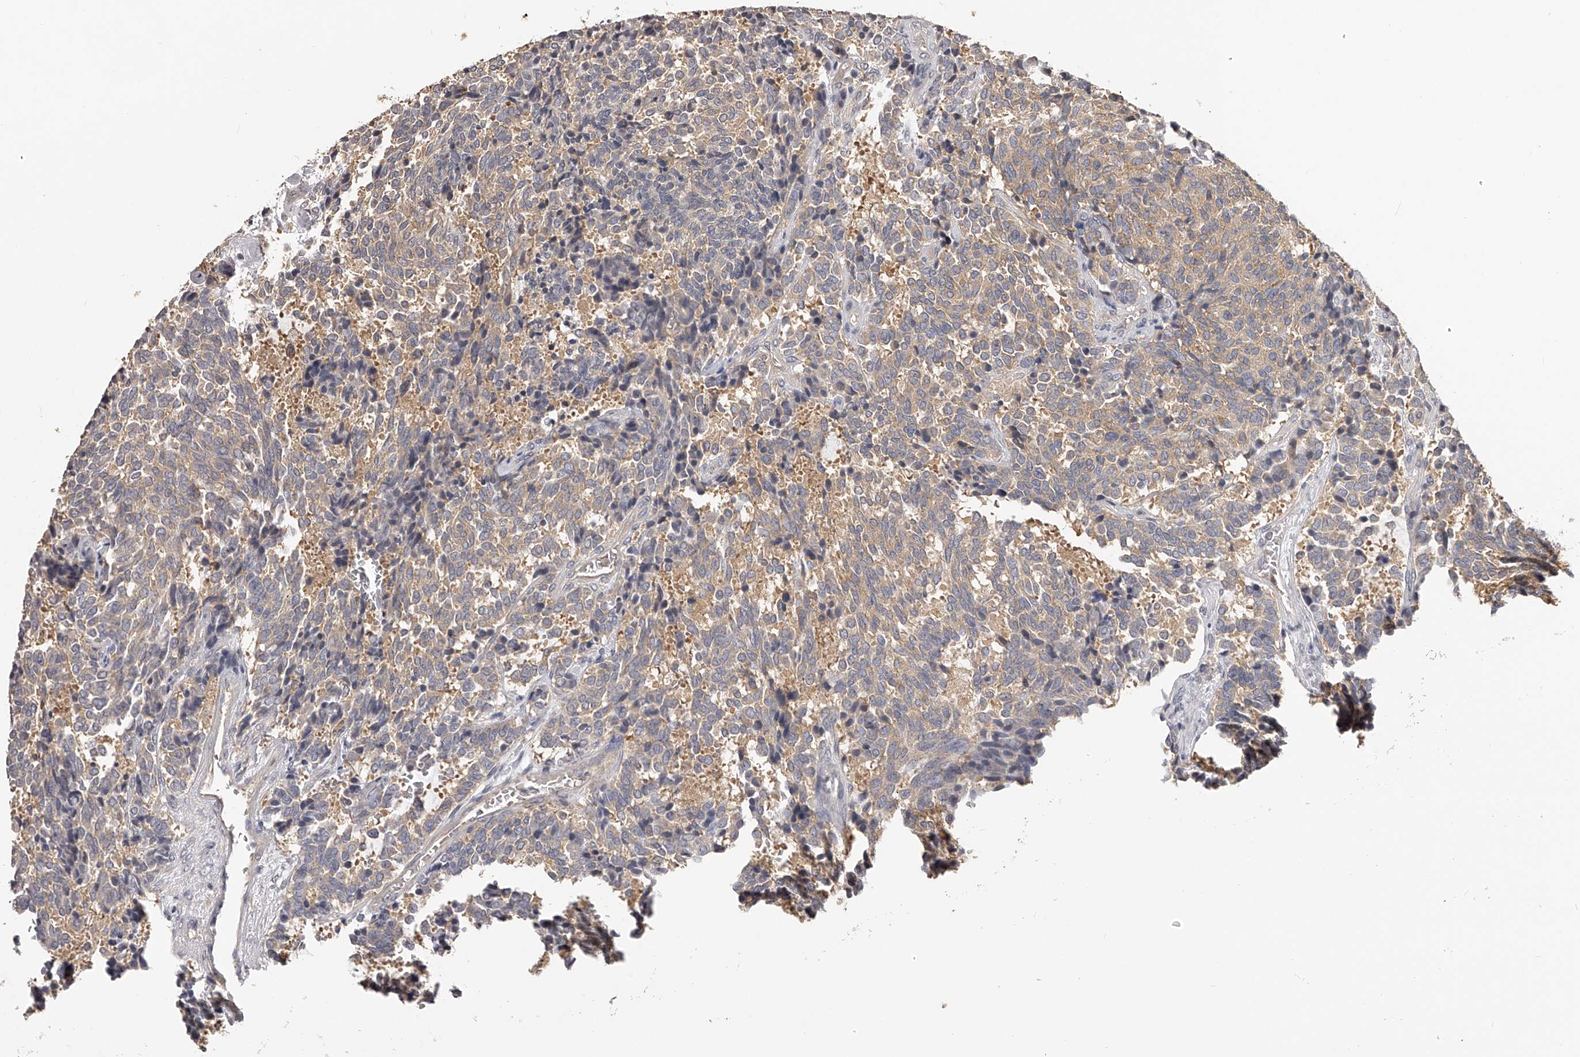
{"staining": {"intensity": "weak", "quantity": "<25%", "location": "cytoplasmic/membranous"}, "tissue": "carcinoid", "cell_type": "Tumor cells", "image_type": "cancer", "snomed": [{"axis": "morphology", "description": "Carcinoid, malignant, NOS"}, {"axis": "topography", "description": "Pancreas"}], "caption": "DAB (3,3'-diaminobenzidine) immunohistochemical staining of malignant carcinoid exhibits no significant positivity in tumor cells.", "gene": "TNN", "patient": {"sex": "female", "age": 54}}